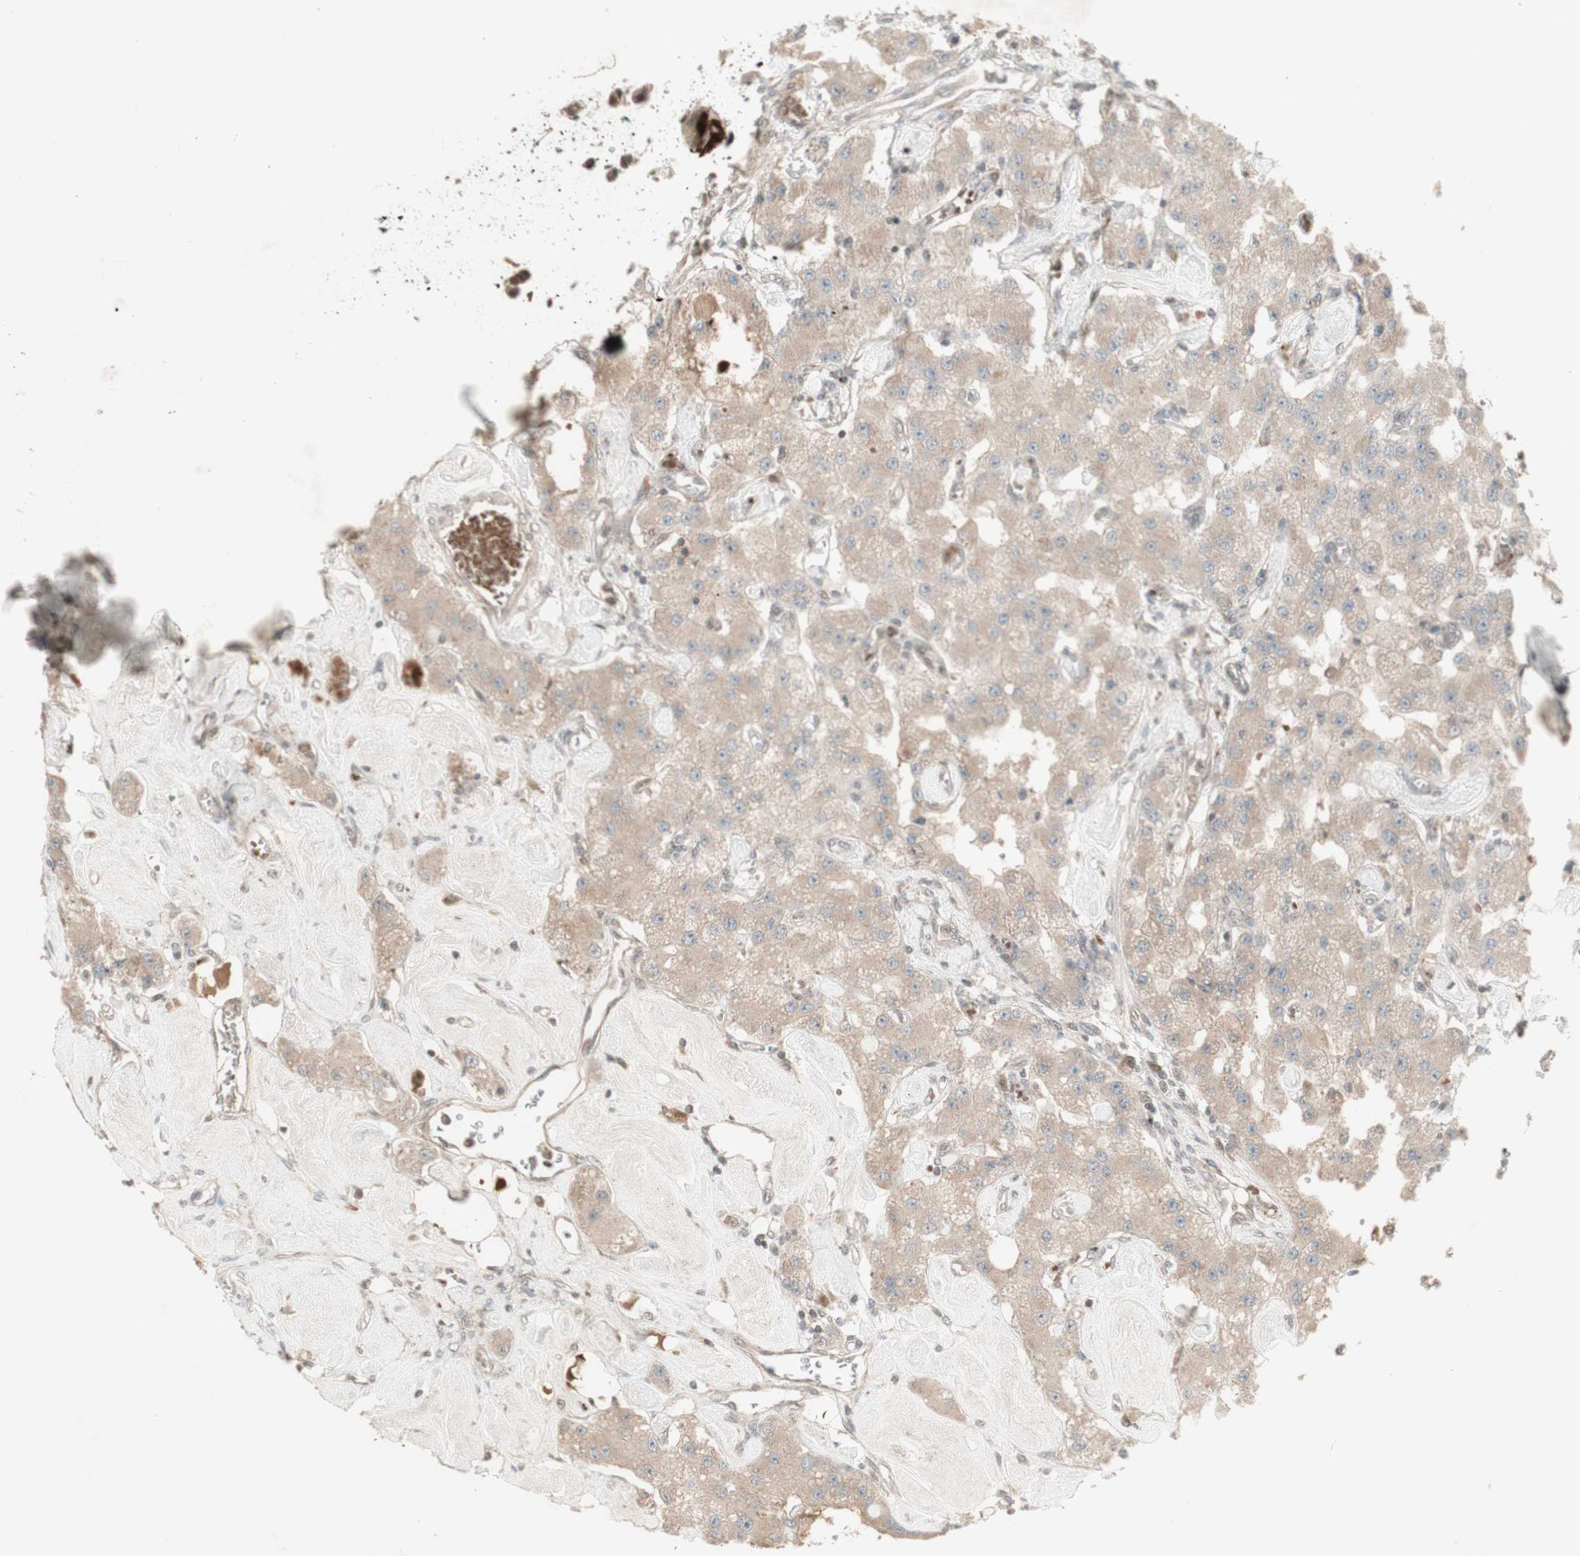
{"staining": {"intensity": "negative", "quantity": "none", "location": "none"}, "tissue": "carcinoid", "cell_type": "Tumor cells", "image_type": "cancer", "snomed": [{"axis": "morphology", "description": "Carcinoid, malignant, NOS"}, {"axis": "topography", "description": "Pancreas"}], "caption": "Carcinoid was stained to show a protein in brown. There is no significant expression in tumor cells.", "gene": "MSH6", "patient": {"sex": "male", "age": 41}}